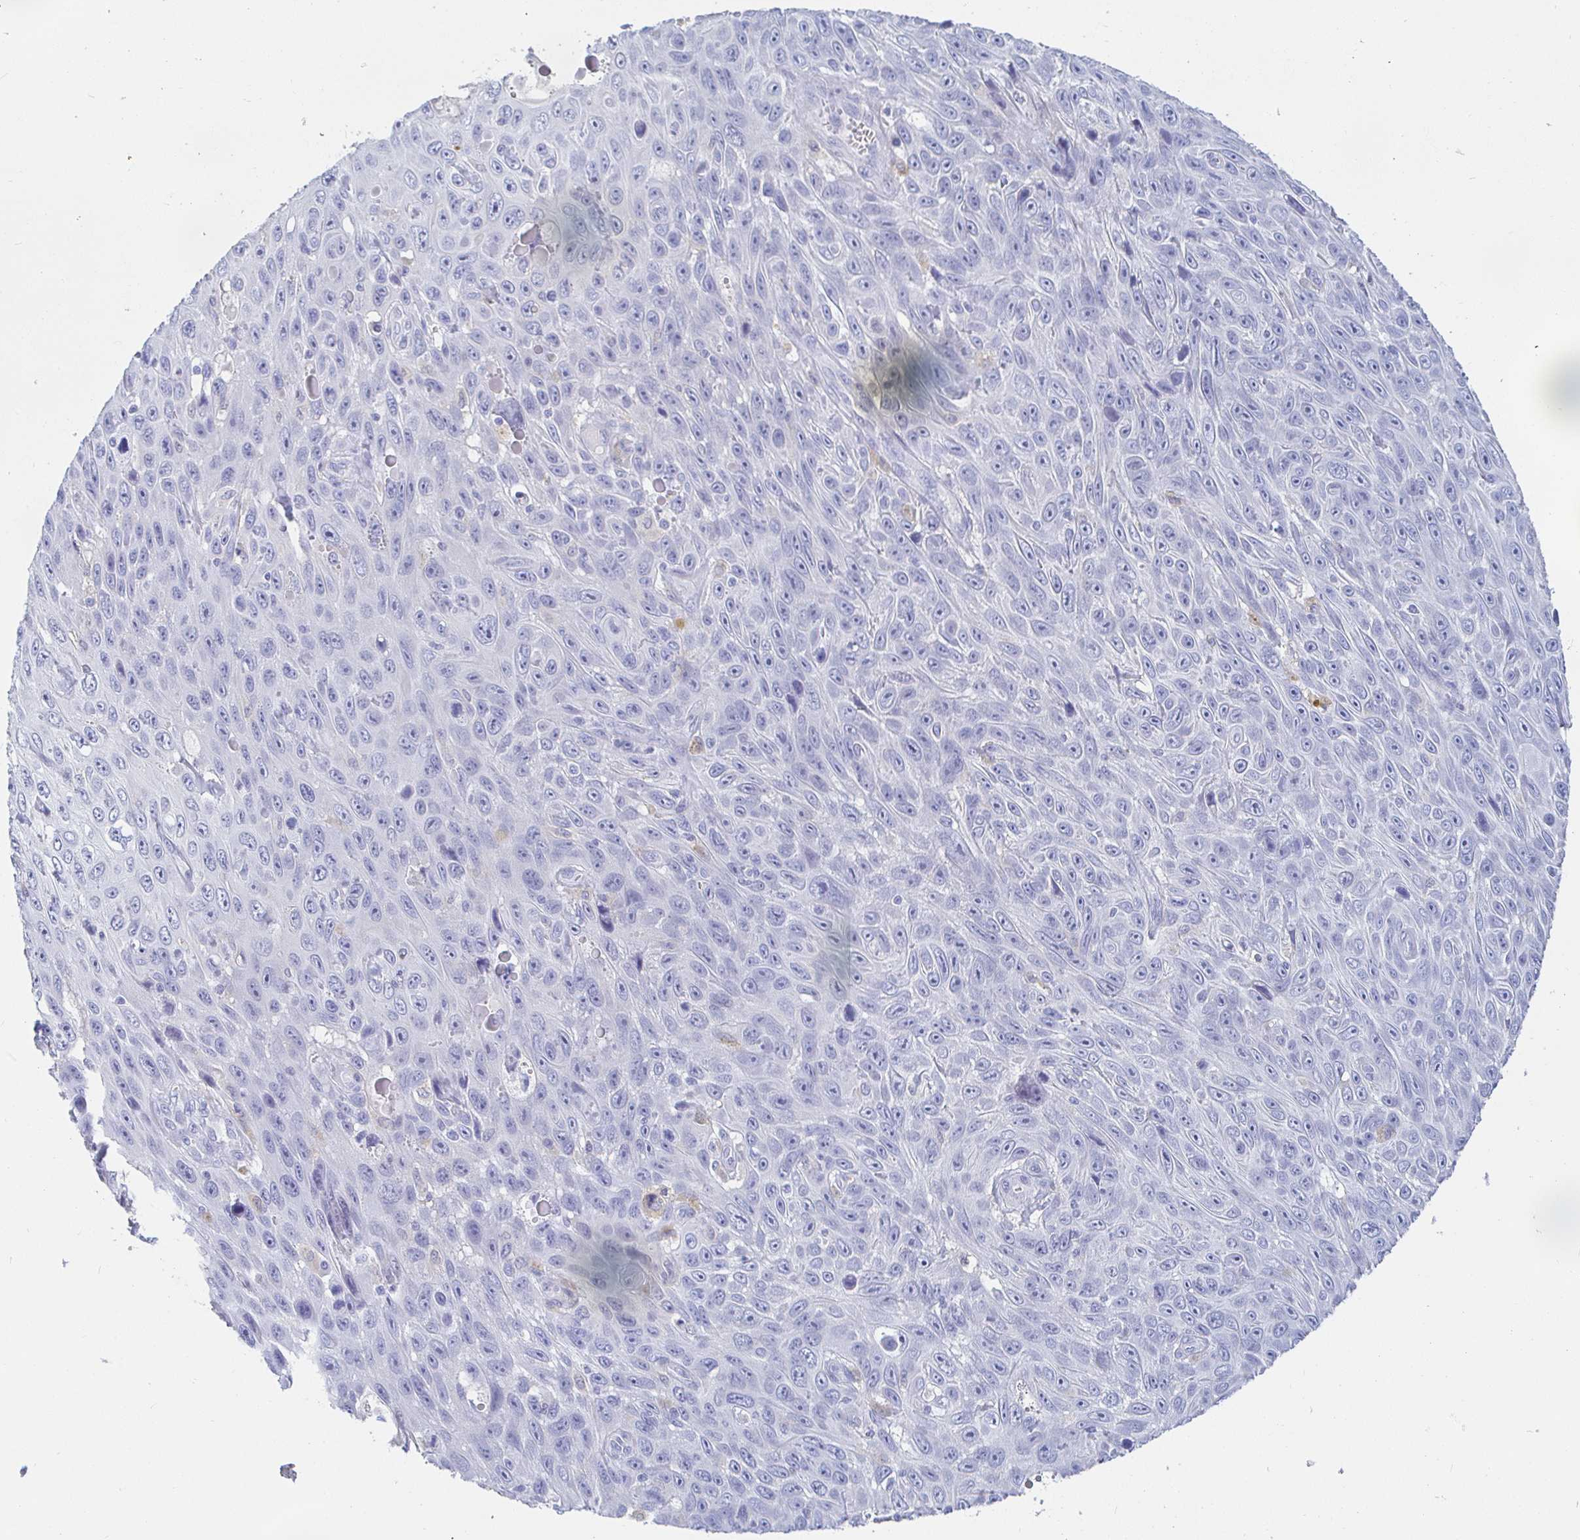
{"staining": {"intensity": "negative", "quantity": "none", "location": "none"}, "tissue": "skin cancer", "cell_type": "Tumor cells", "image_type": "cancer", "snomed": [{"axis": "morphology", "description": "Squamous cell carcinoma, NOS"}, {"axis": "topography", "description": "Skin"}], "caption": "This micrograph is of skin squamous cell carcinoma stained with IHC to label a protein in brown with the nuclei are counter-stained blue. There is no positivity in tumor cells.", "gene": "PDE6B", "patient": {"sex": "male", "age": 82}}